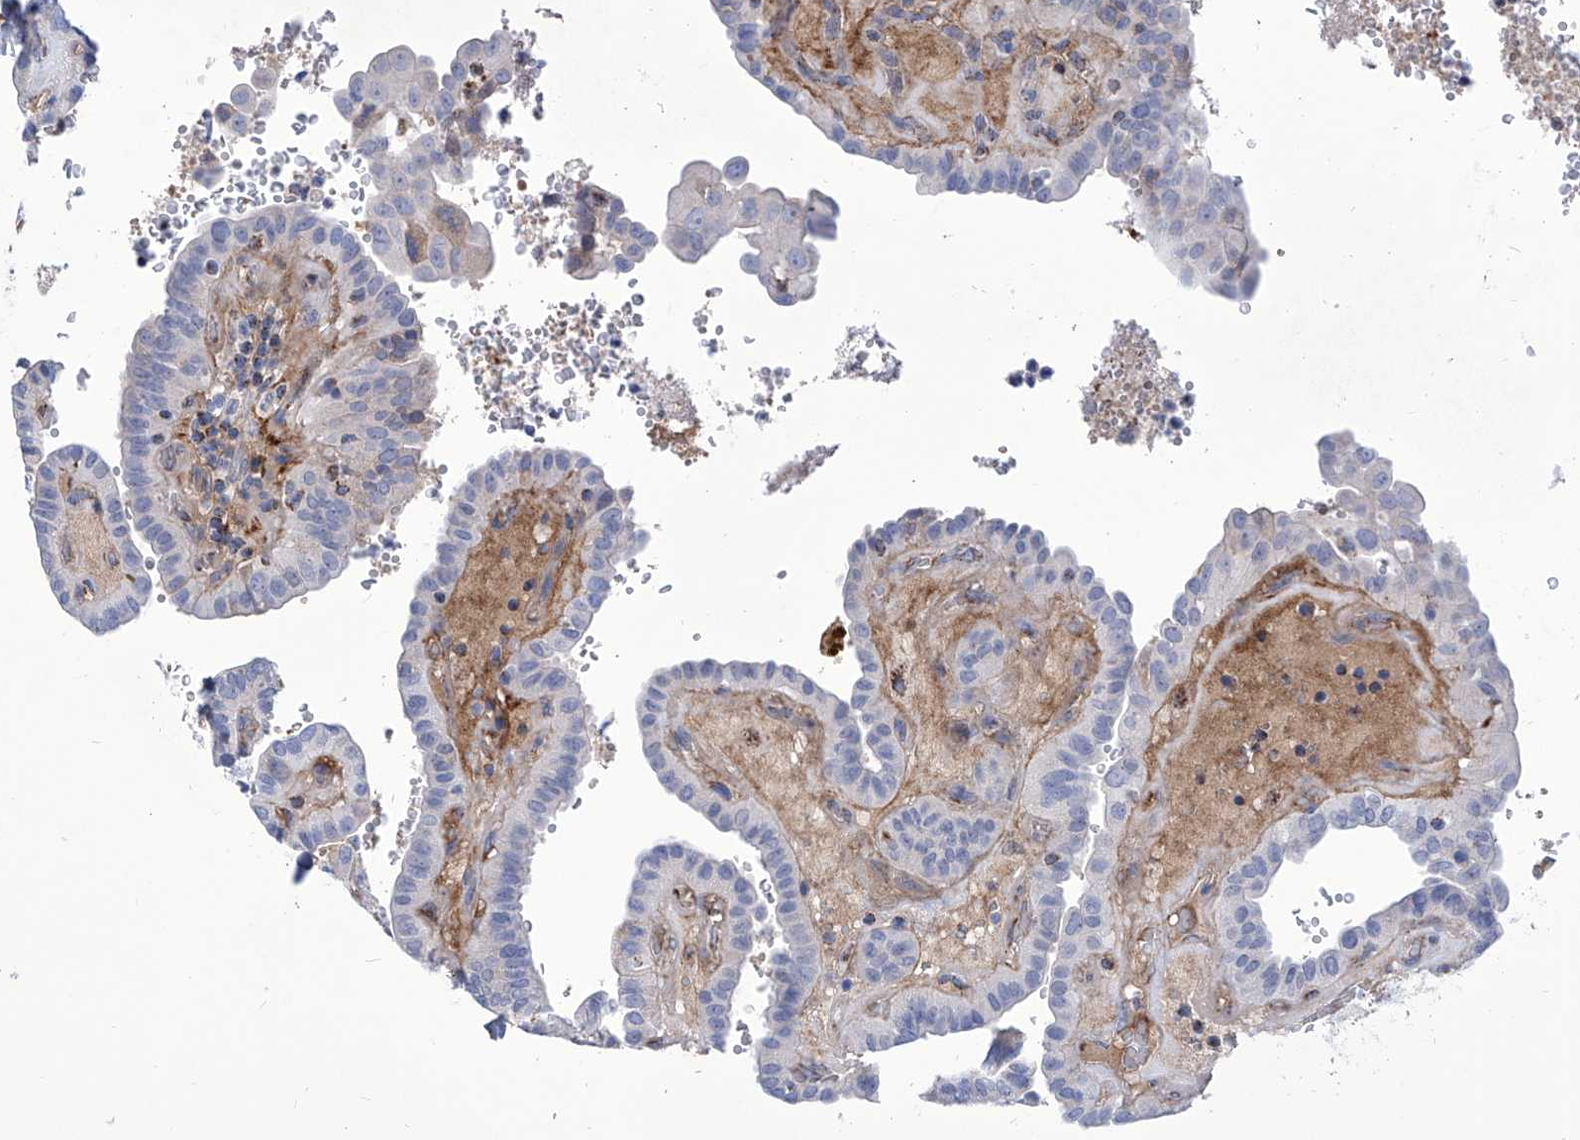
{"staining": {"intensity": "negative", "quantity": "none", "location": "none"}, "tissue": "thyroid cancer", "cell_type": "Tumor cells", "image_type": "cancer", "snomed": [{"axis": "morphology", "description": "Papillary adenocarcinoma, NOS"}, {"axis": "topography", "description": "Thyroid gland"}], "caption": "Thyroid cancer stained for a protein using IHC reveals no staining tumor cells.", "gene": "SRBD1", "patient": {"sex": "male", "age": 77}}